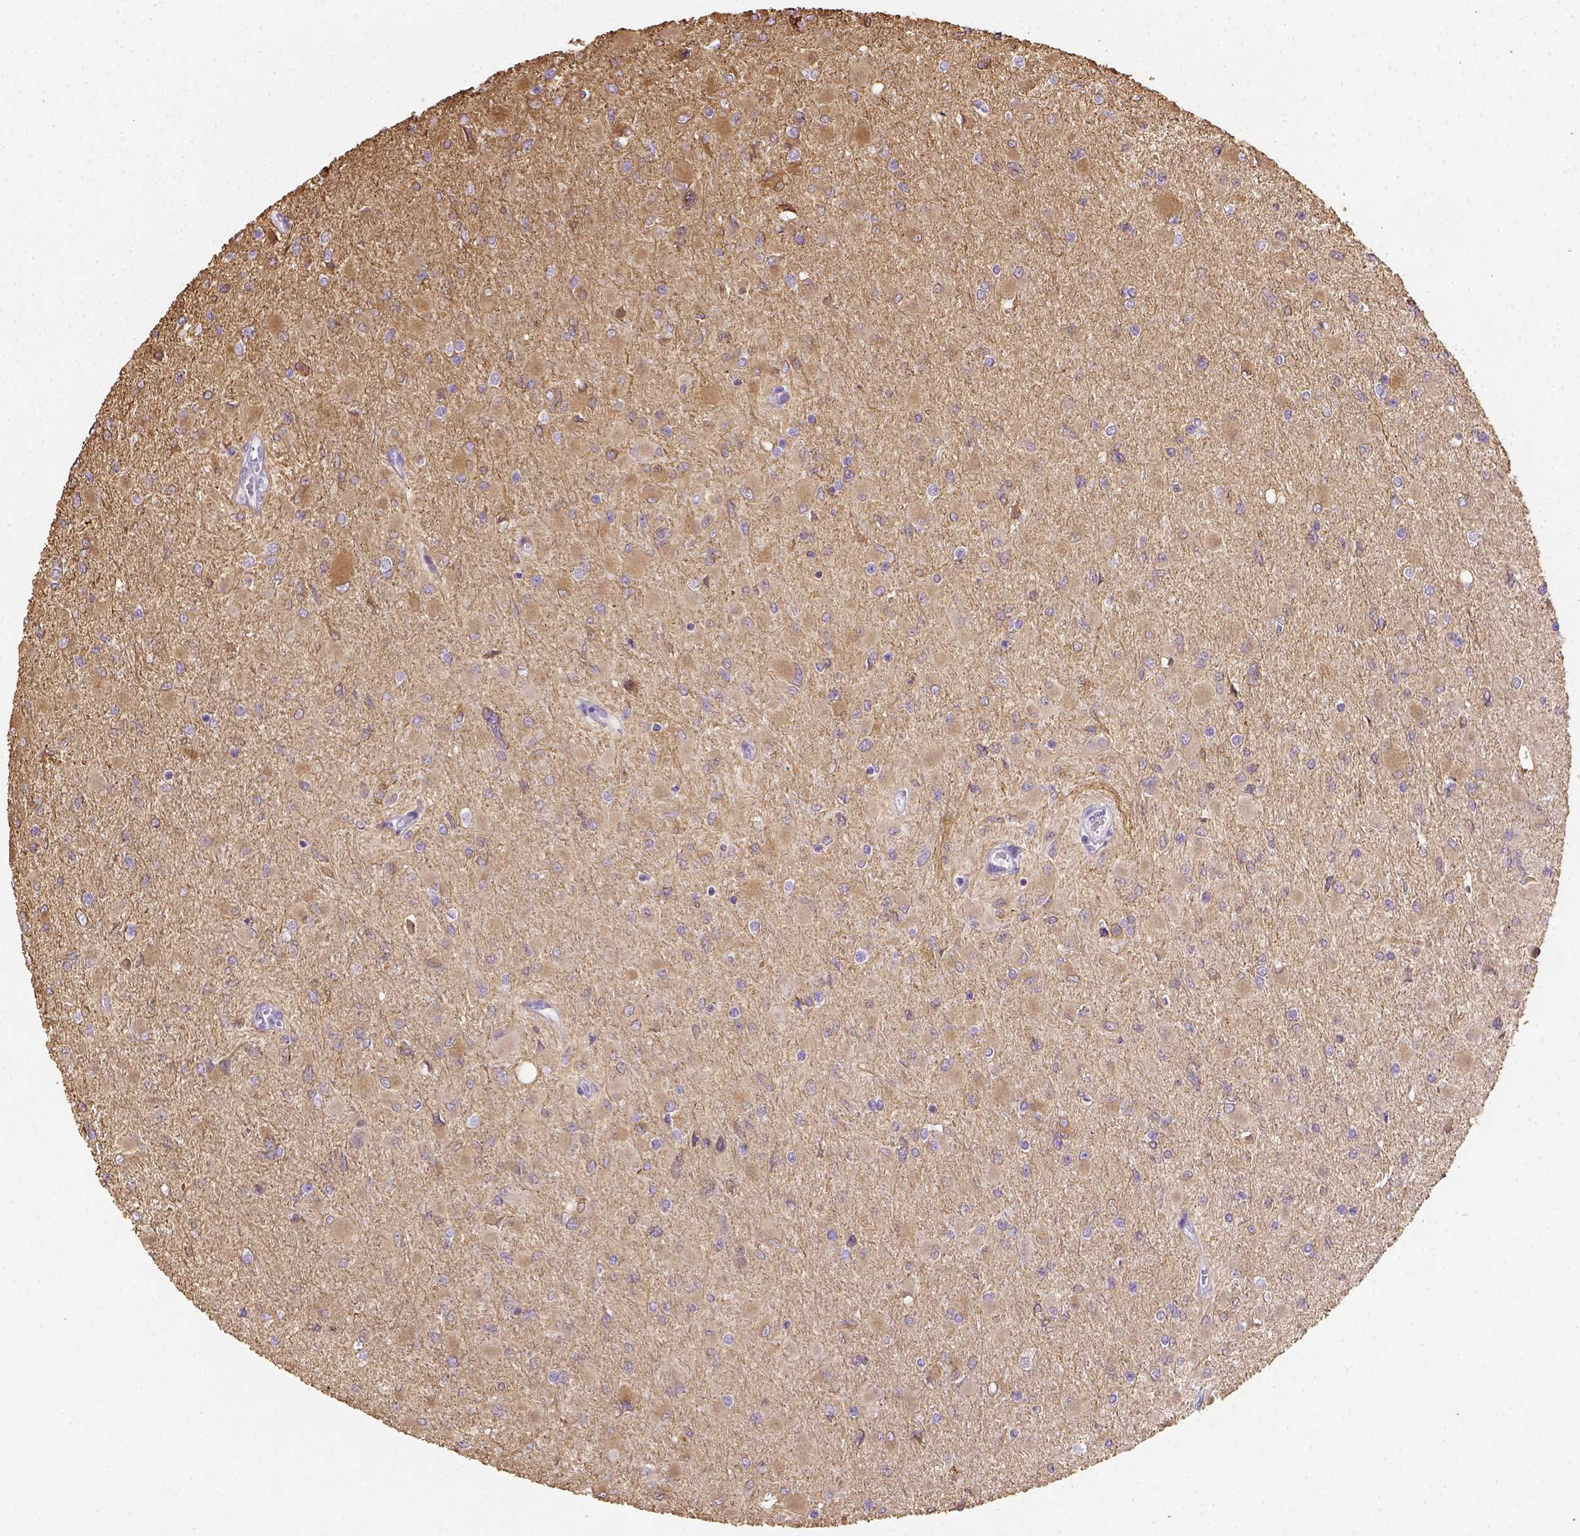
{"staining": {"intensity": "moderate", "quantity": ">75%", "location": "cytoplasmic/membranous"}, "tissue": "glioma", "cell_type": "Tumor cells", "image_type": "cancer", "snomed": [{"axis": "morphology", "description": "Glioma, malignant, High grade"}, {"axis": "topography", "description": "Cerebral cortex"}], "caption": "Tumor cells demonstrate medium levels of moderate cytoplasmic/membranous expression in about >75% of cells in human glioma. The staining was performed using DAB to visualize the protein expression in brown, while the nuclei were stained in blue with hematoxylin (Magnification: 20x).", "gene": "CACNB1", "patient": {"sex": "female", "age": 36}}